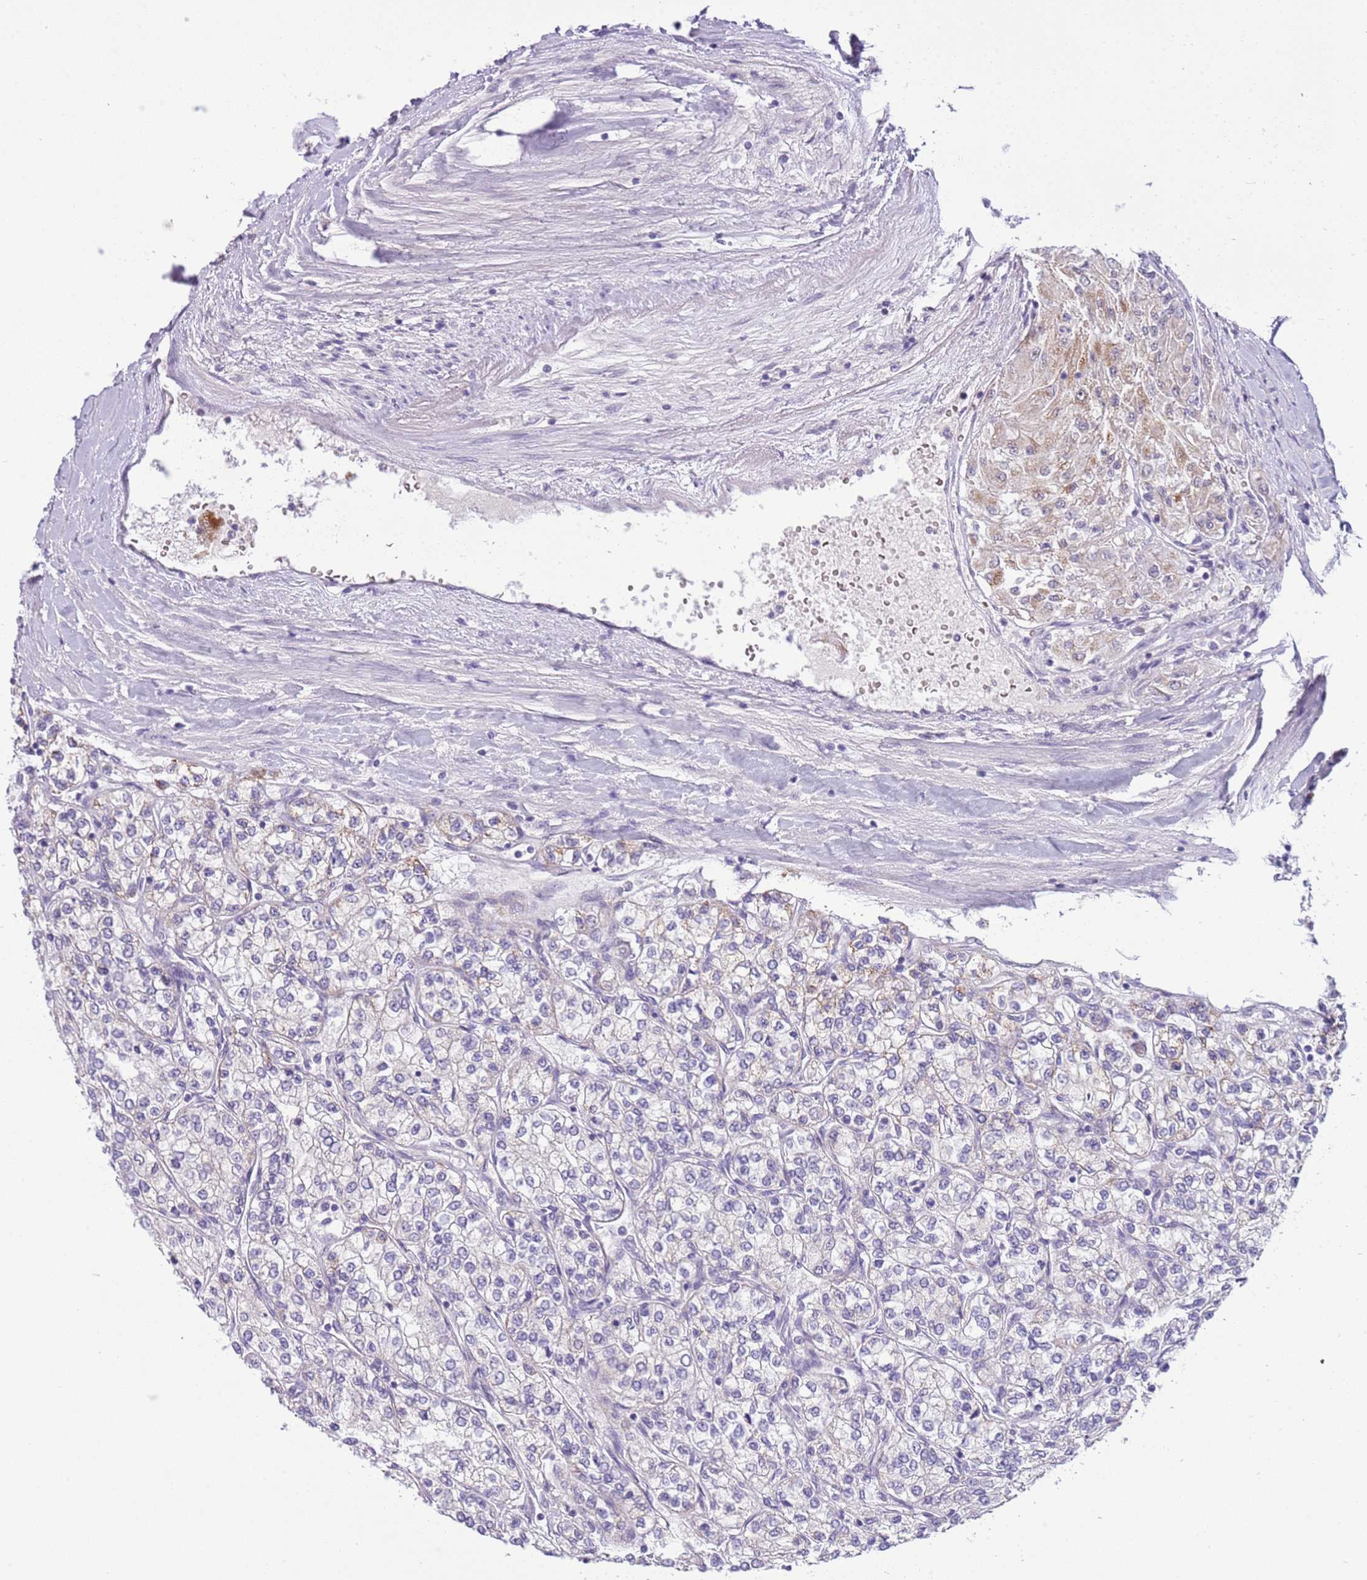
{"staining": {"intensity": "weak", "quantity": "<25%", "location": "cytoplasmic/membranous"}, "tissue": "renal cancer", "cell_type": "Tumor cells", "image_type": "cancer", "snomed": [{"axis": "morphology", "description": "Adenocarcinoma, NOS"}, {"axis": "topography", "description": "Kidney"}], "caption": "This is an immunohistochemistry (IHC) photomicrograph of renal adenocarcinoma. There is no expression in tumor cells.", "gene": "FAM120C", "patient": {"sex": "male", "age": 80}}